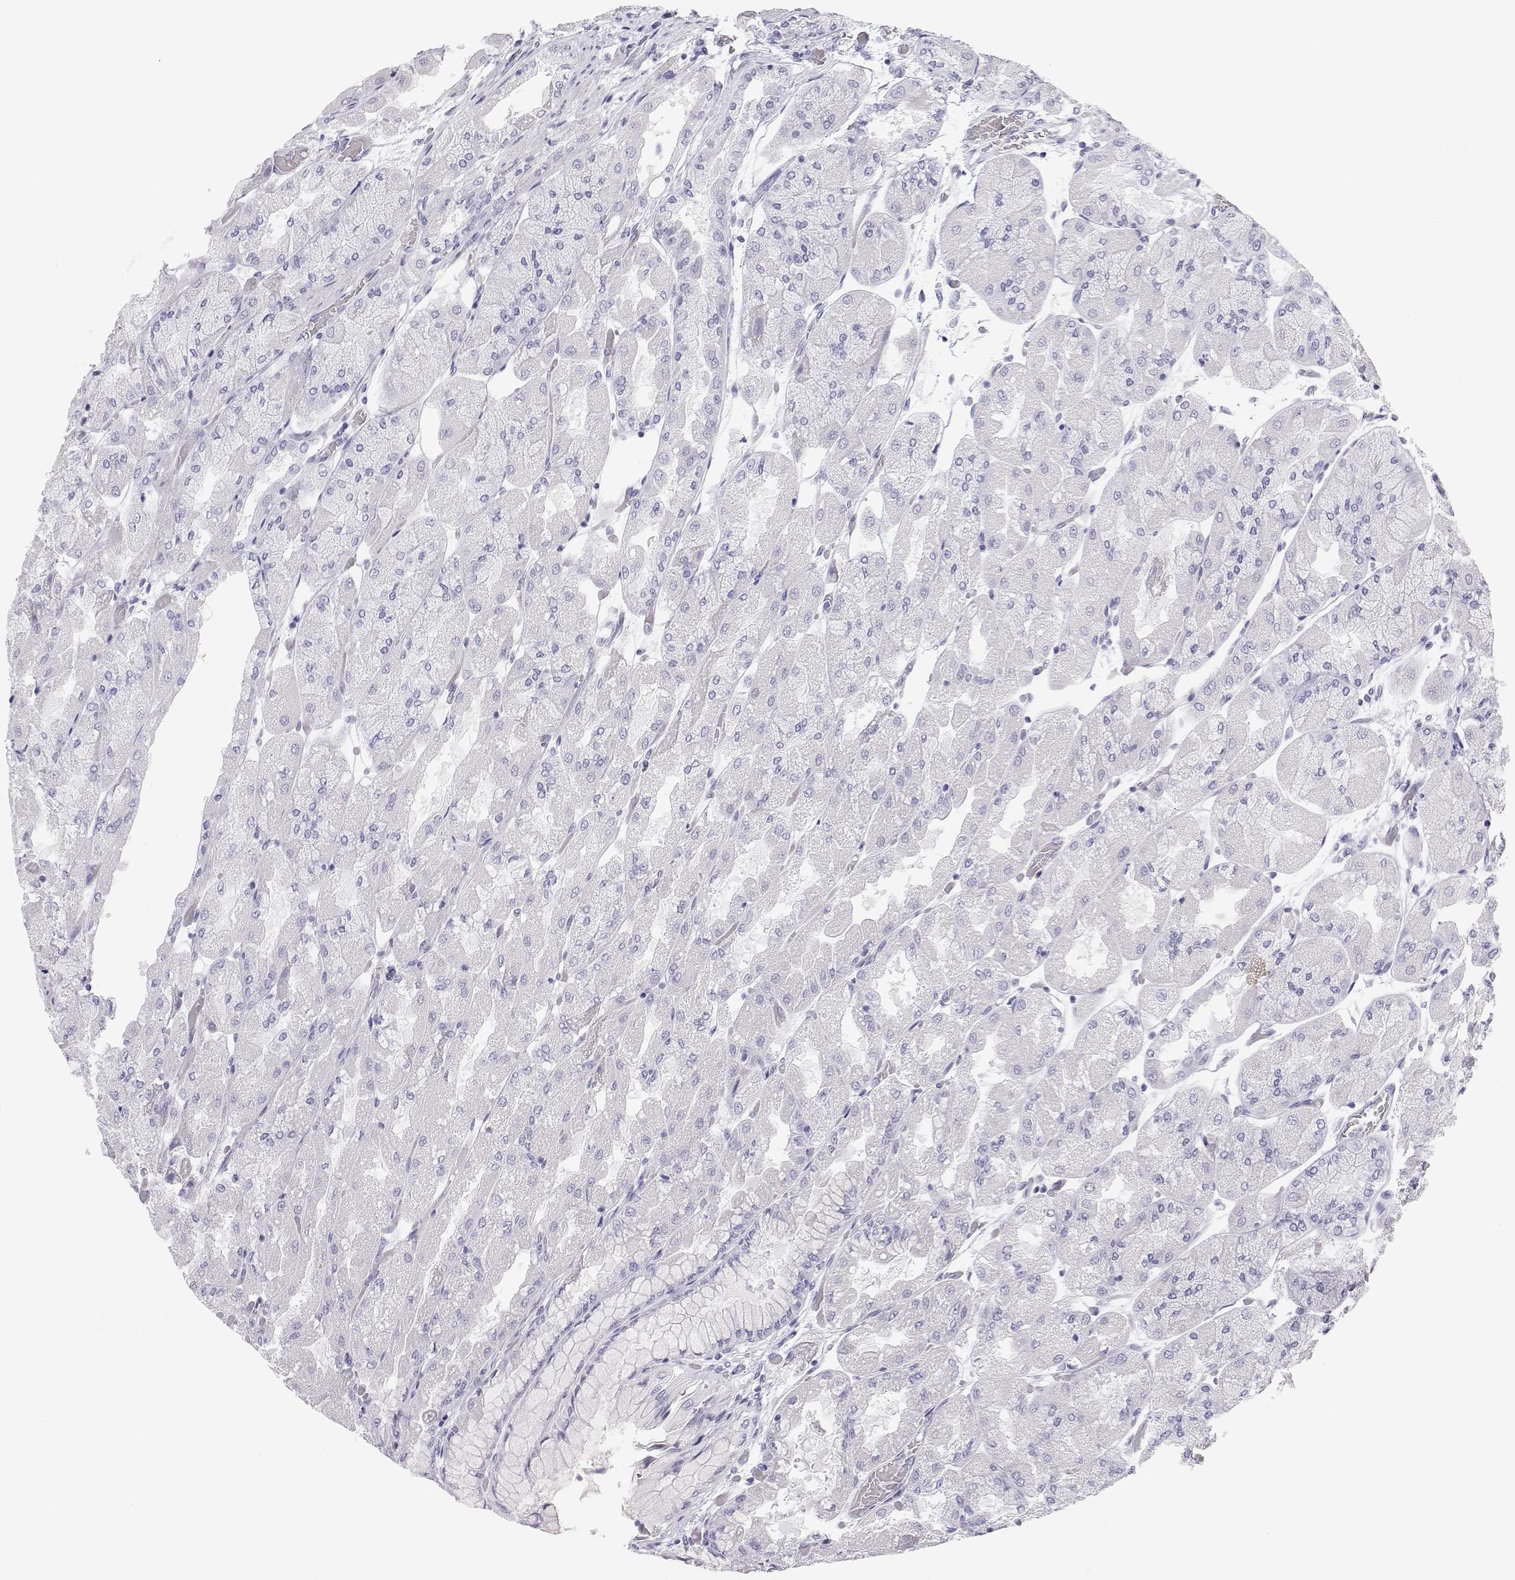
{"staining": {"intensity": "negative", "quantity": "none", "location": "none"}, "tissue": "stomach", "cell_type": "Glandular cells", "image_type": "normal", "snomed": [{"axis": "morphology", "description": "Normal tissue, NOS"}, {"axis": "topography", "description": "Stomach"}], "caption": "Immunohistochemistry image of benign human stomach stained for a protein (brown), which shows no positivity in glandular cells. (DAB (3,3'-diaminobenzidine) IHC with hematoxylin counter stain).", "gene": "SFTPB", "patient": {"sex": "female", "age": 61}}